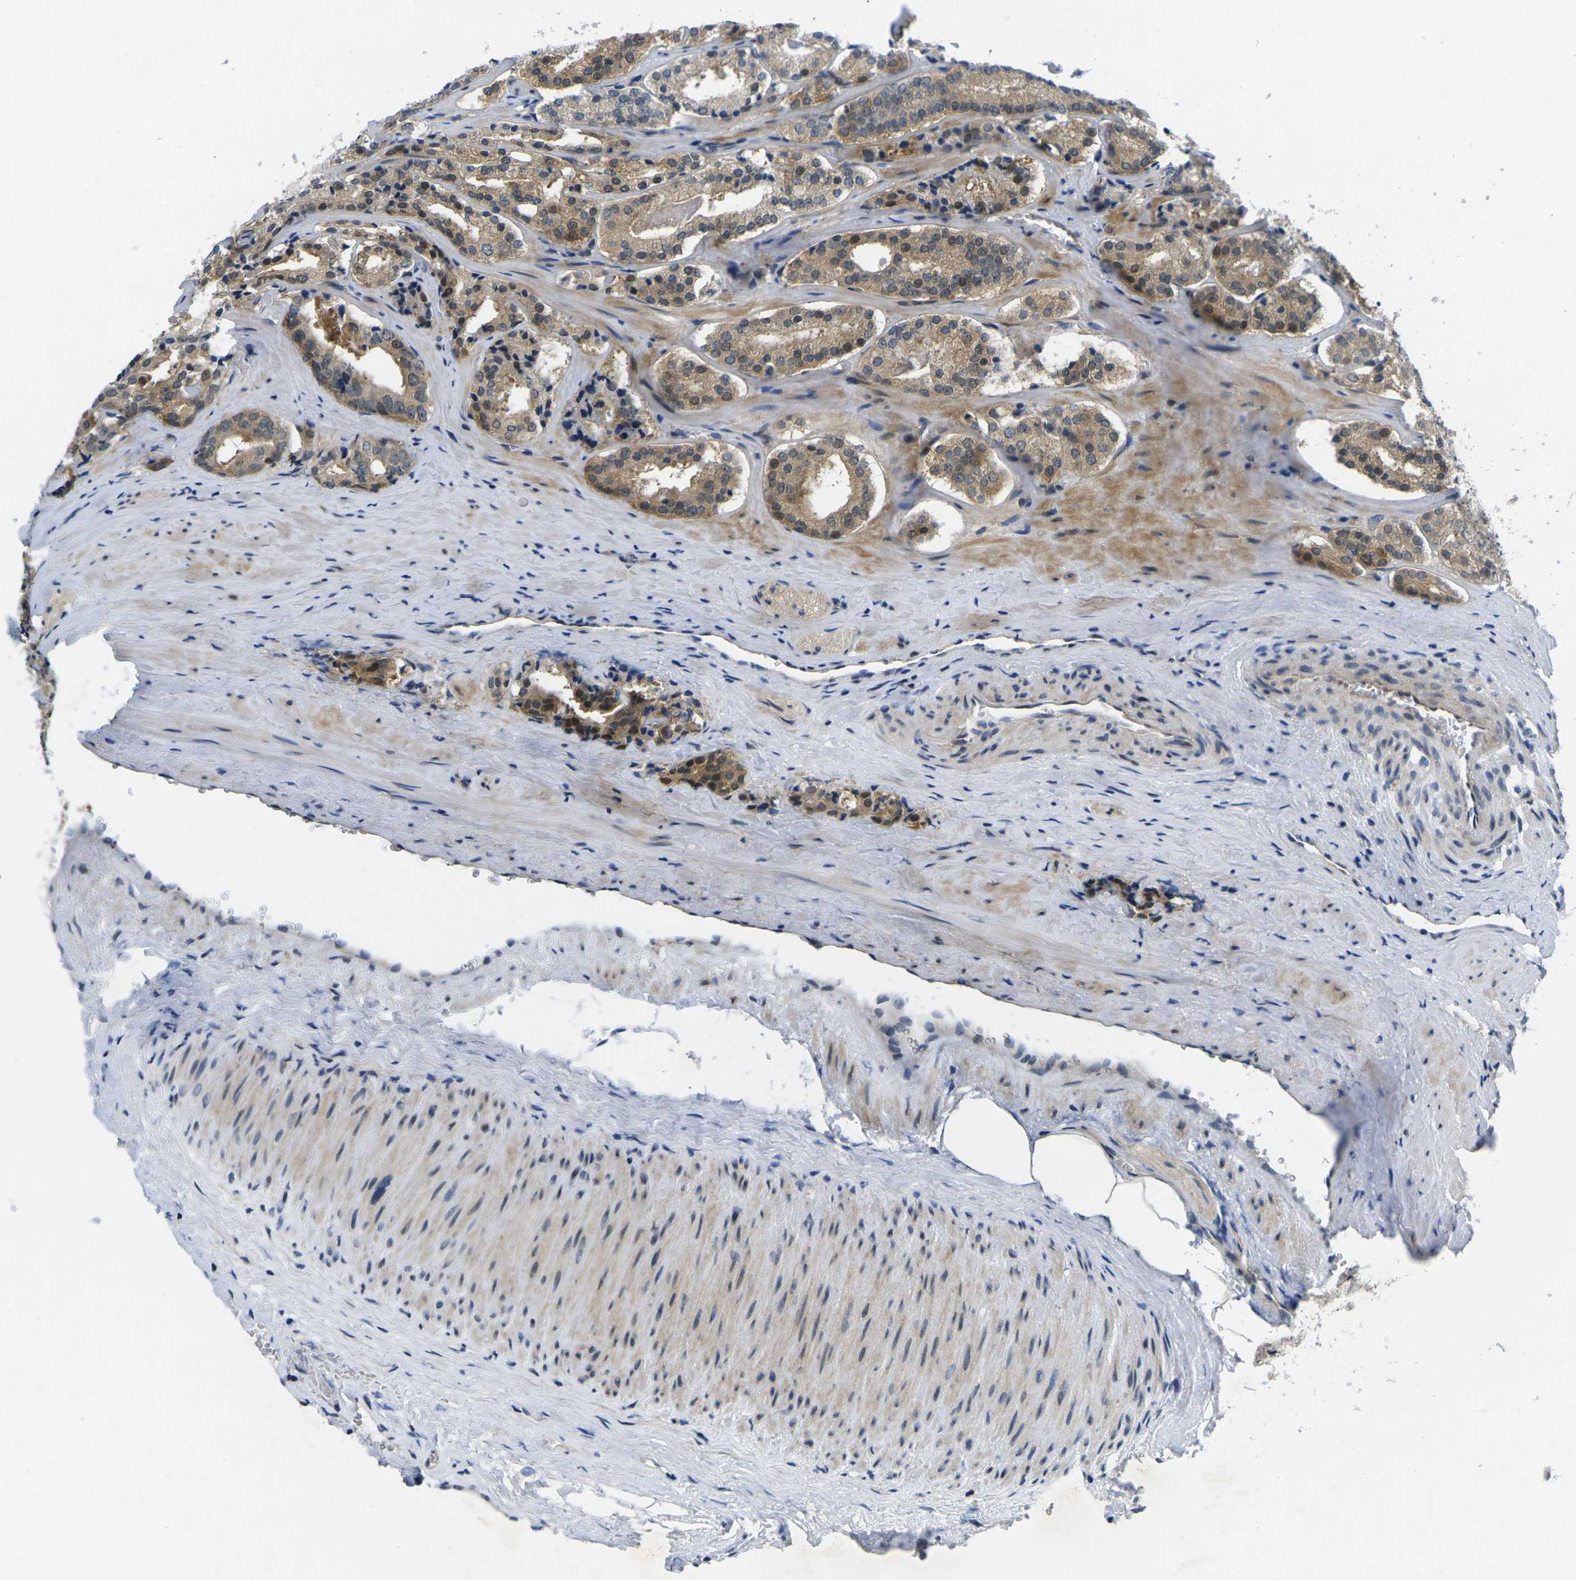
{"staining": {"intensity": "moderate", "quantity": ">75%", "location": "cytoplasmic/membranous"}, "tissue": "prostate cancer", "cell_type": "Tumor cells", "image_type": "cancer", "snomed": [{"axis": "morphology", "description": "Adenocarcinoma, High grade"}, {"axis": "topography", "description": "Prostate"}], "caption": "IHC of prostate cancer shows medium levels of moderate cytoplasmic/membranous staining in about >75% of tumor cells. (DAB (3,3'-diaminobenzidine) = brown stain, brightfield microscopy at high magnification).", "gene": "ROBO2", "patient": {"sex": "male", "age": 60}}